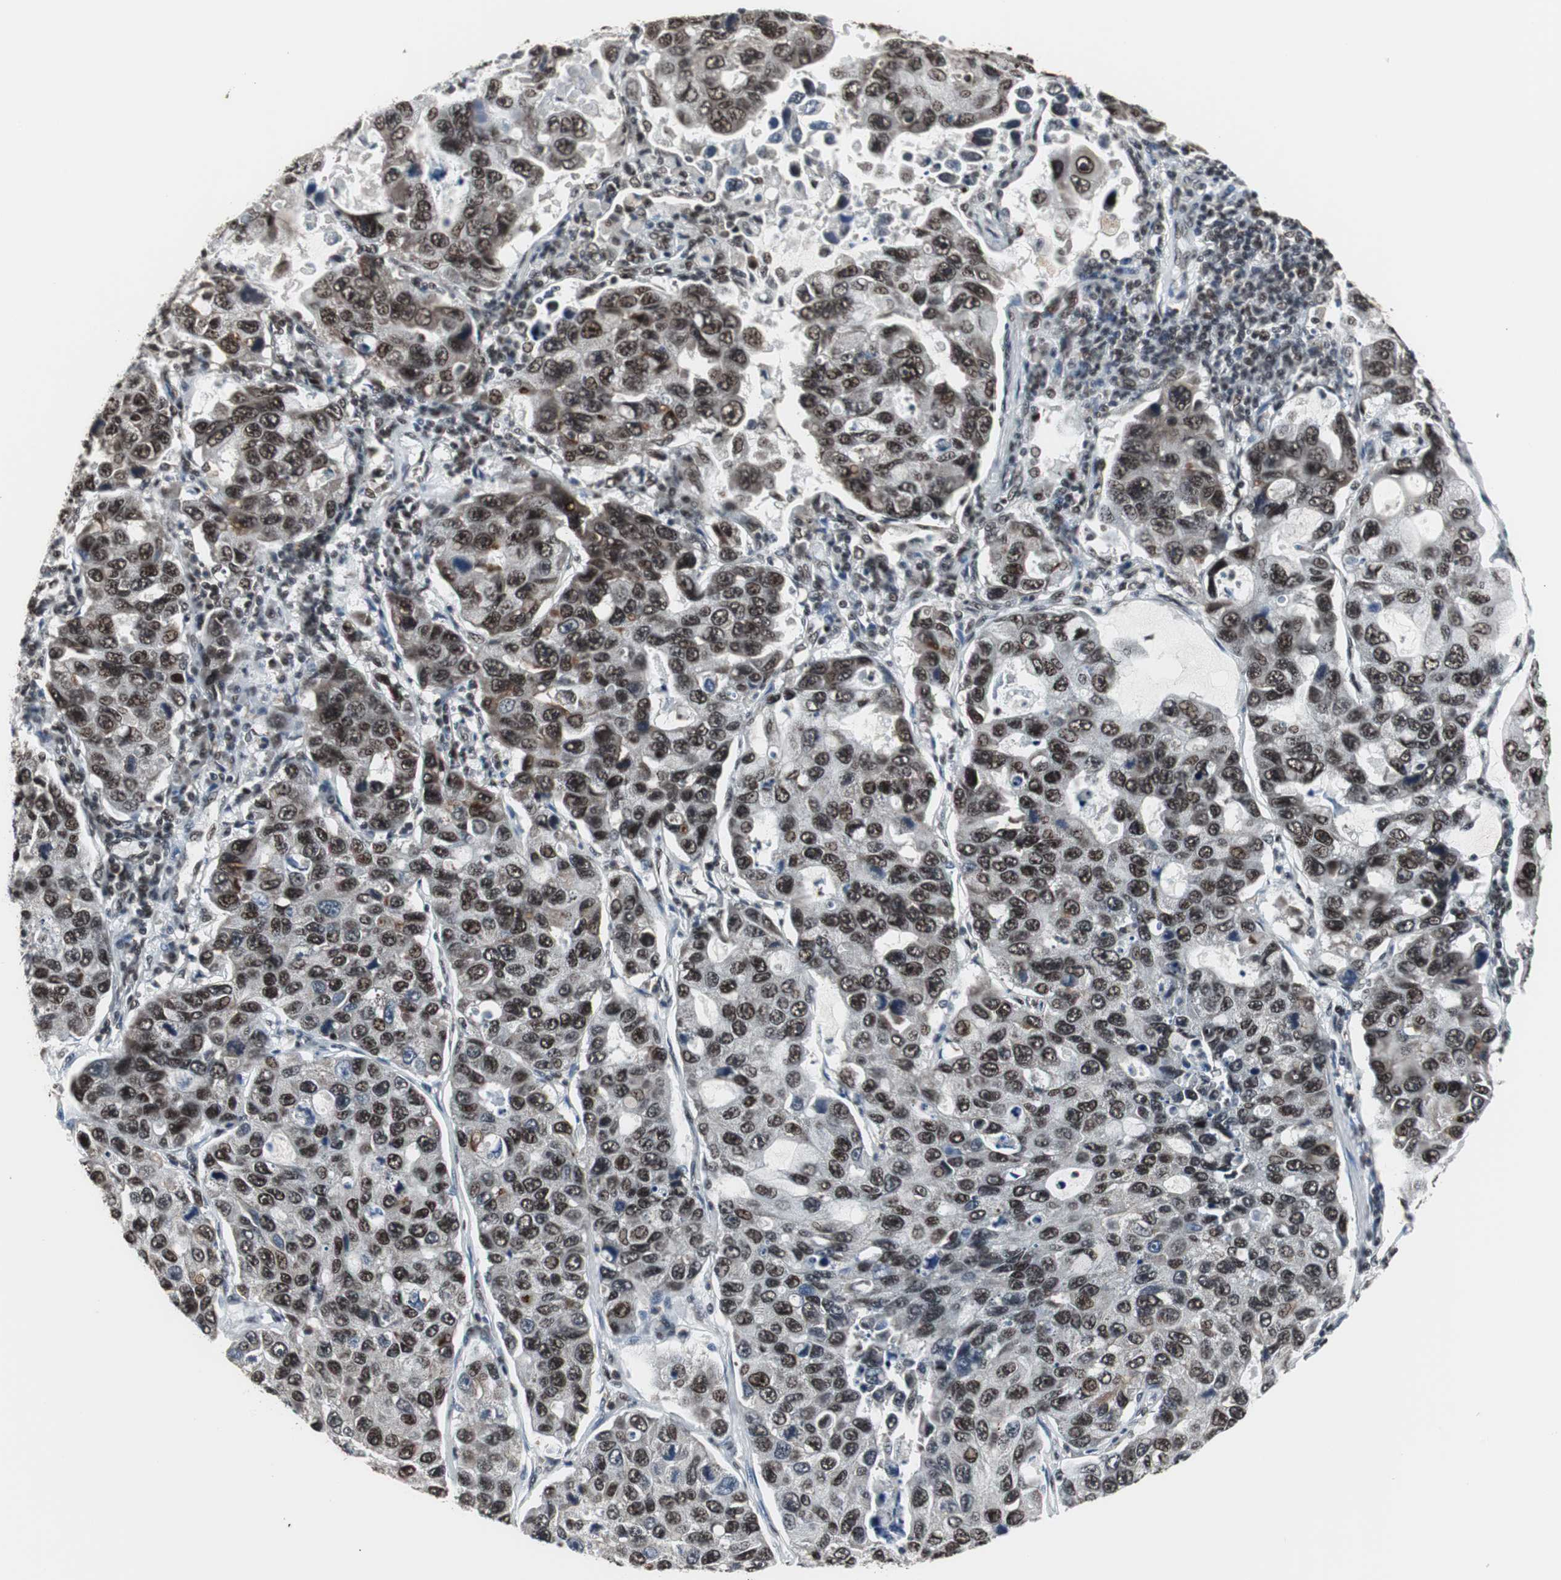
{"staining": {"intensity": "strong", "quantity": ">75%", "location": "nuclear"}, "tissue": "lung cancer", "cell_type": "Tumor cells", "image_type": "cancer", "snomed": [{"axis": "morphology", "description": "Adenocarcinoma, NOS"}, {"axis": "topography", "description": "Lung"}], "caption": "Protein staining of adenocarcinoma (lung) tissue demonstrates strong nuclear staining in about >75% of tumor cells. (Brightfield microscopy of DAB IHC at high magnification).", "gene": "CDK9", "patient": {"sex": "male", "age": 64}}